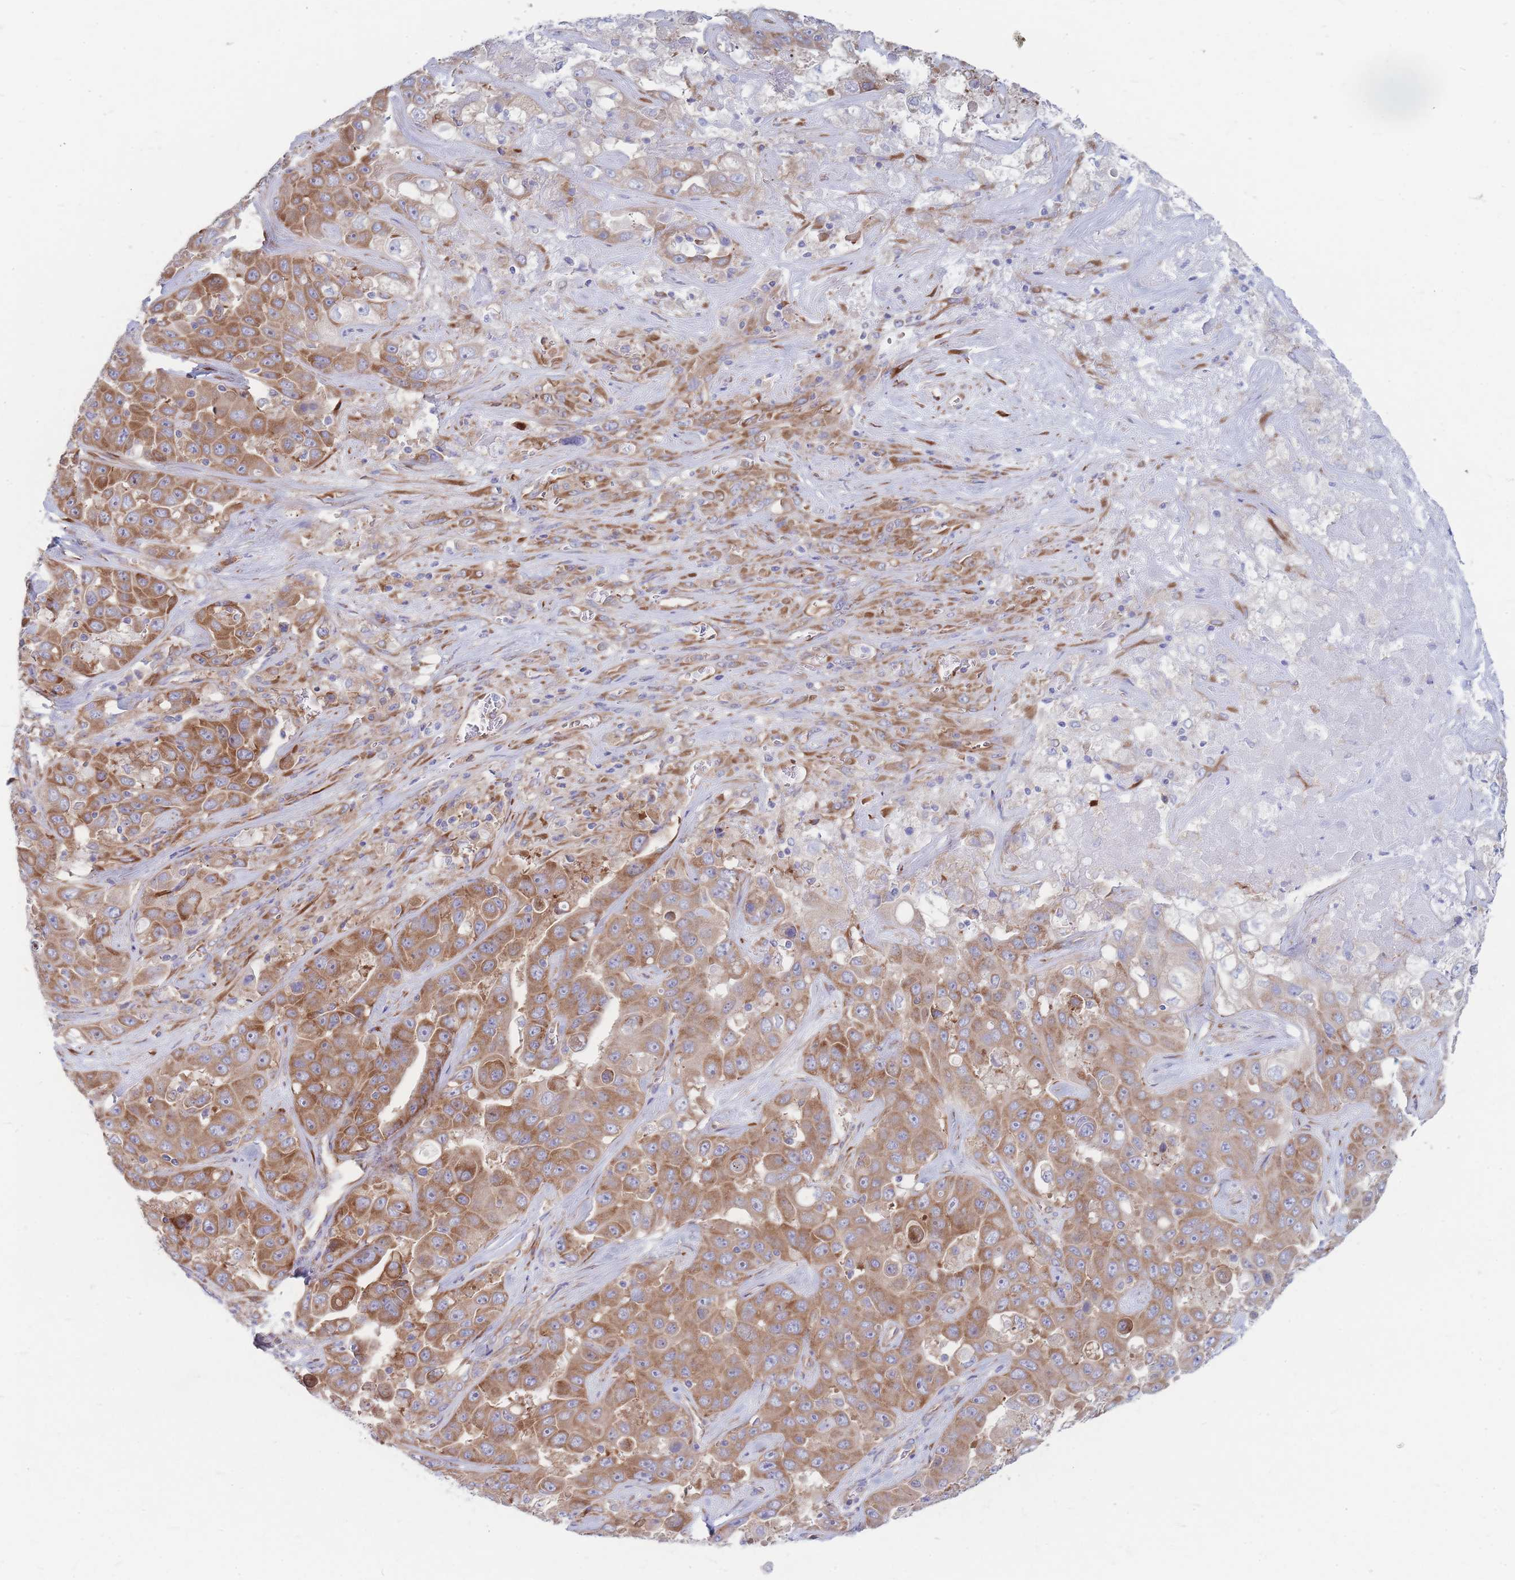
{"staining": {"intensity": "moderate", "quantity": ">75%", "location": "cytoplasmic/membranous"}, "tissue": "liver cancer", "cell_type": "Tumor cells", "image_type": "cancer", "snomed": [{"axis": "morphology", "description": "Cholangiocarcinoma"}, {"axis": "topography", "description": "Liver"}], "caption": "DAB (3,3'-diaminobenzidine) immunohistochemical staining of cholangiocarcinoma (liver) reveals moderate cytoplasmic/membranous protein expression in about >75% of tumor cells. (DAB (3,3'-diaminobenzidine) = brown stain, brightfield microscopy at high magnification).", "gene": "RPL8", "patient": {"sex": "female", "age": 52}}